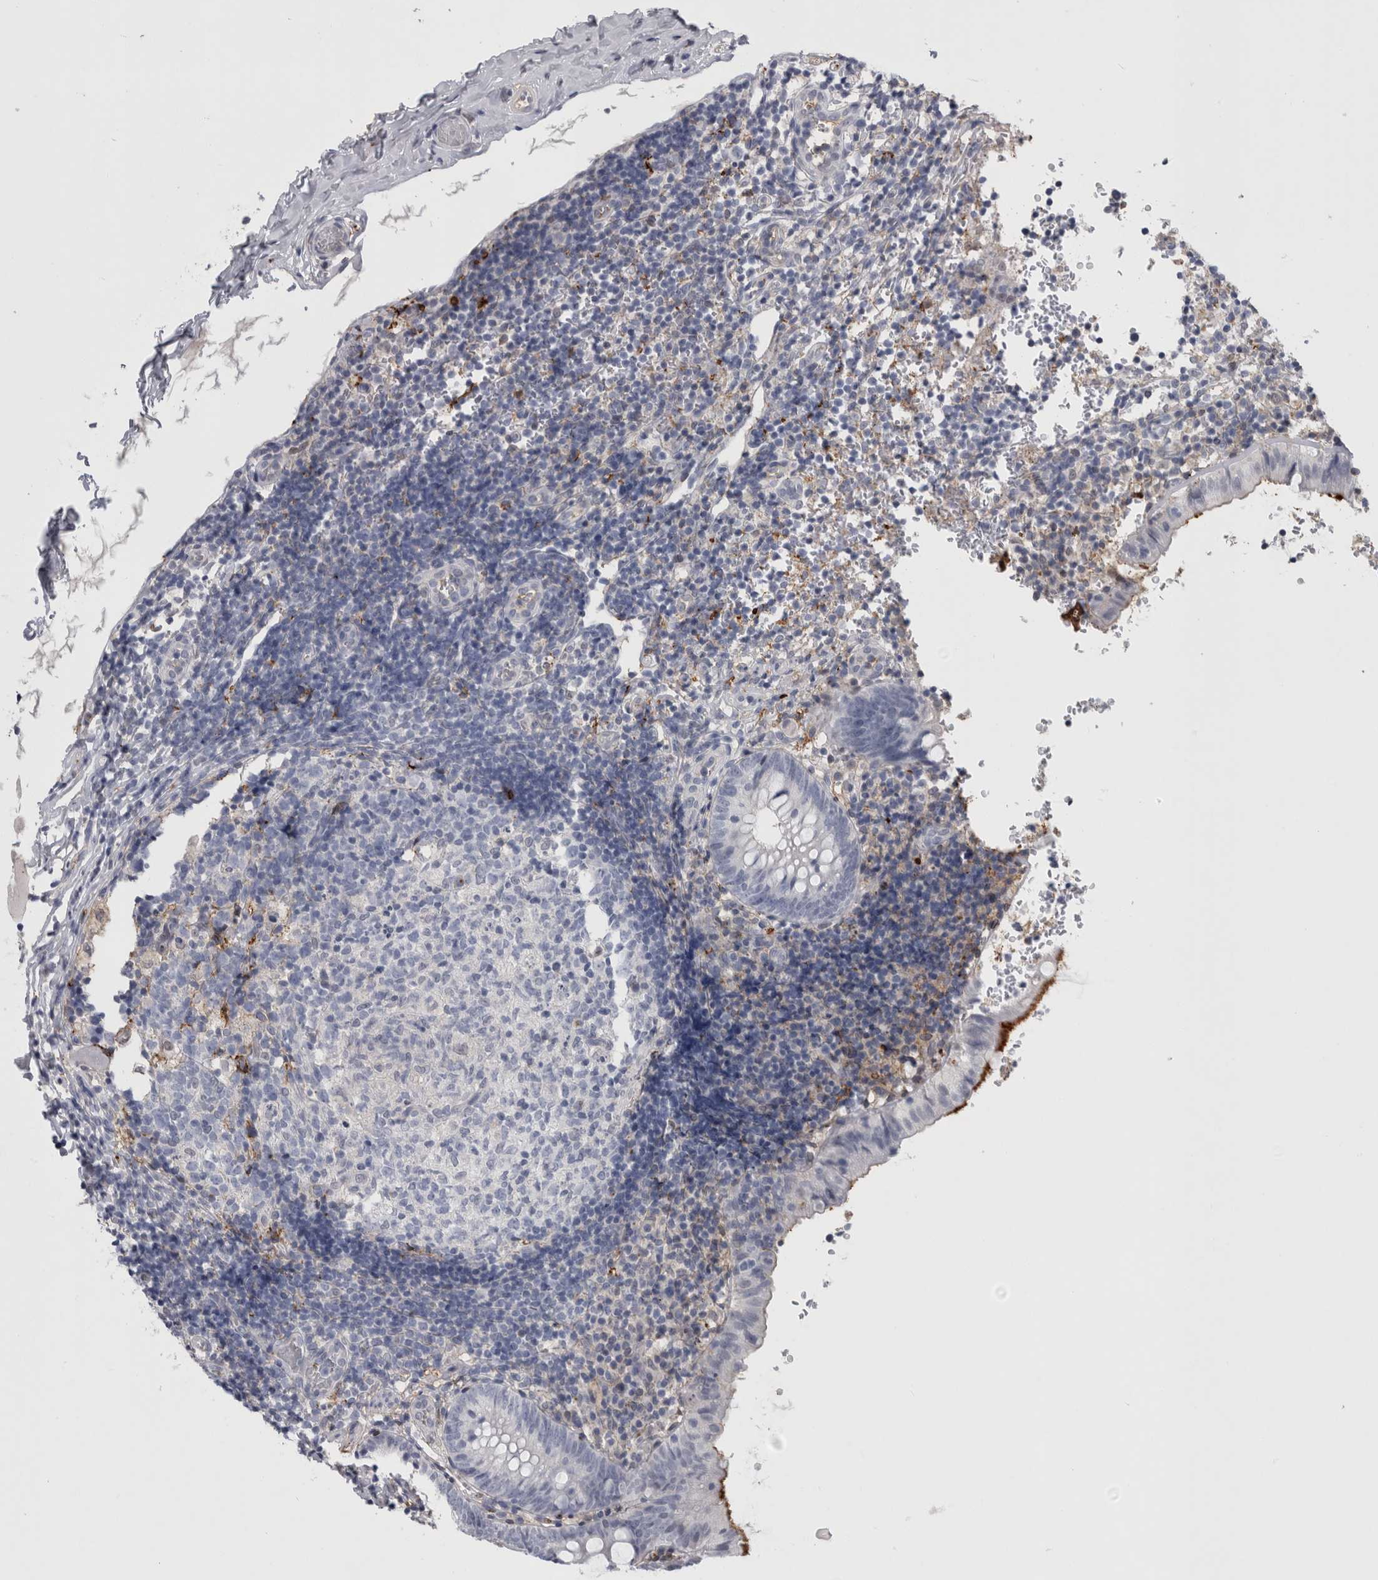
{"staining": {"intensity": "negative", "quantity": "none", "location": "none"}, "tissue": "appendix", "cell_type": "Glandular cells", "image_type": "normal", "snomed": [{"axis": "morphology", "description": "Normal tissue, NOS"}, {"axis": "topography", "description": "Appendix"}], "caption": "Immunohistochemistry image of normal appendix: human appendix stained with DAB (3,3'-diaminobenzidine) displays no significant protein positivity in glandular cells.", "gene": "DNAJC24", "patient": {"sex": "male", "age": 8}}